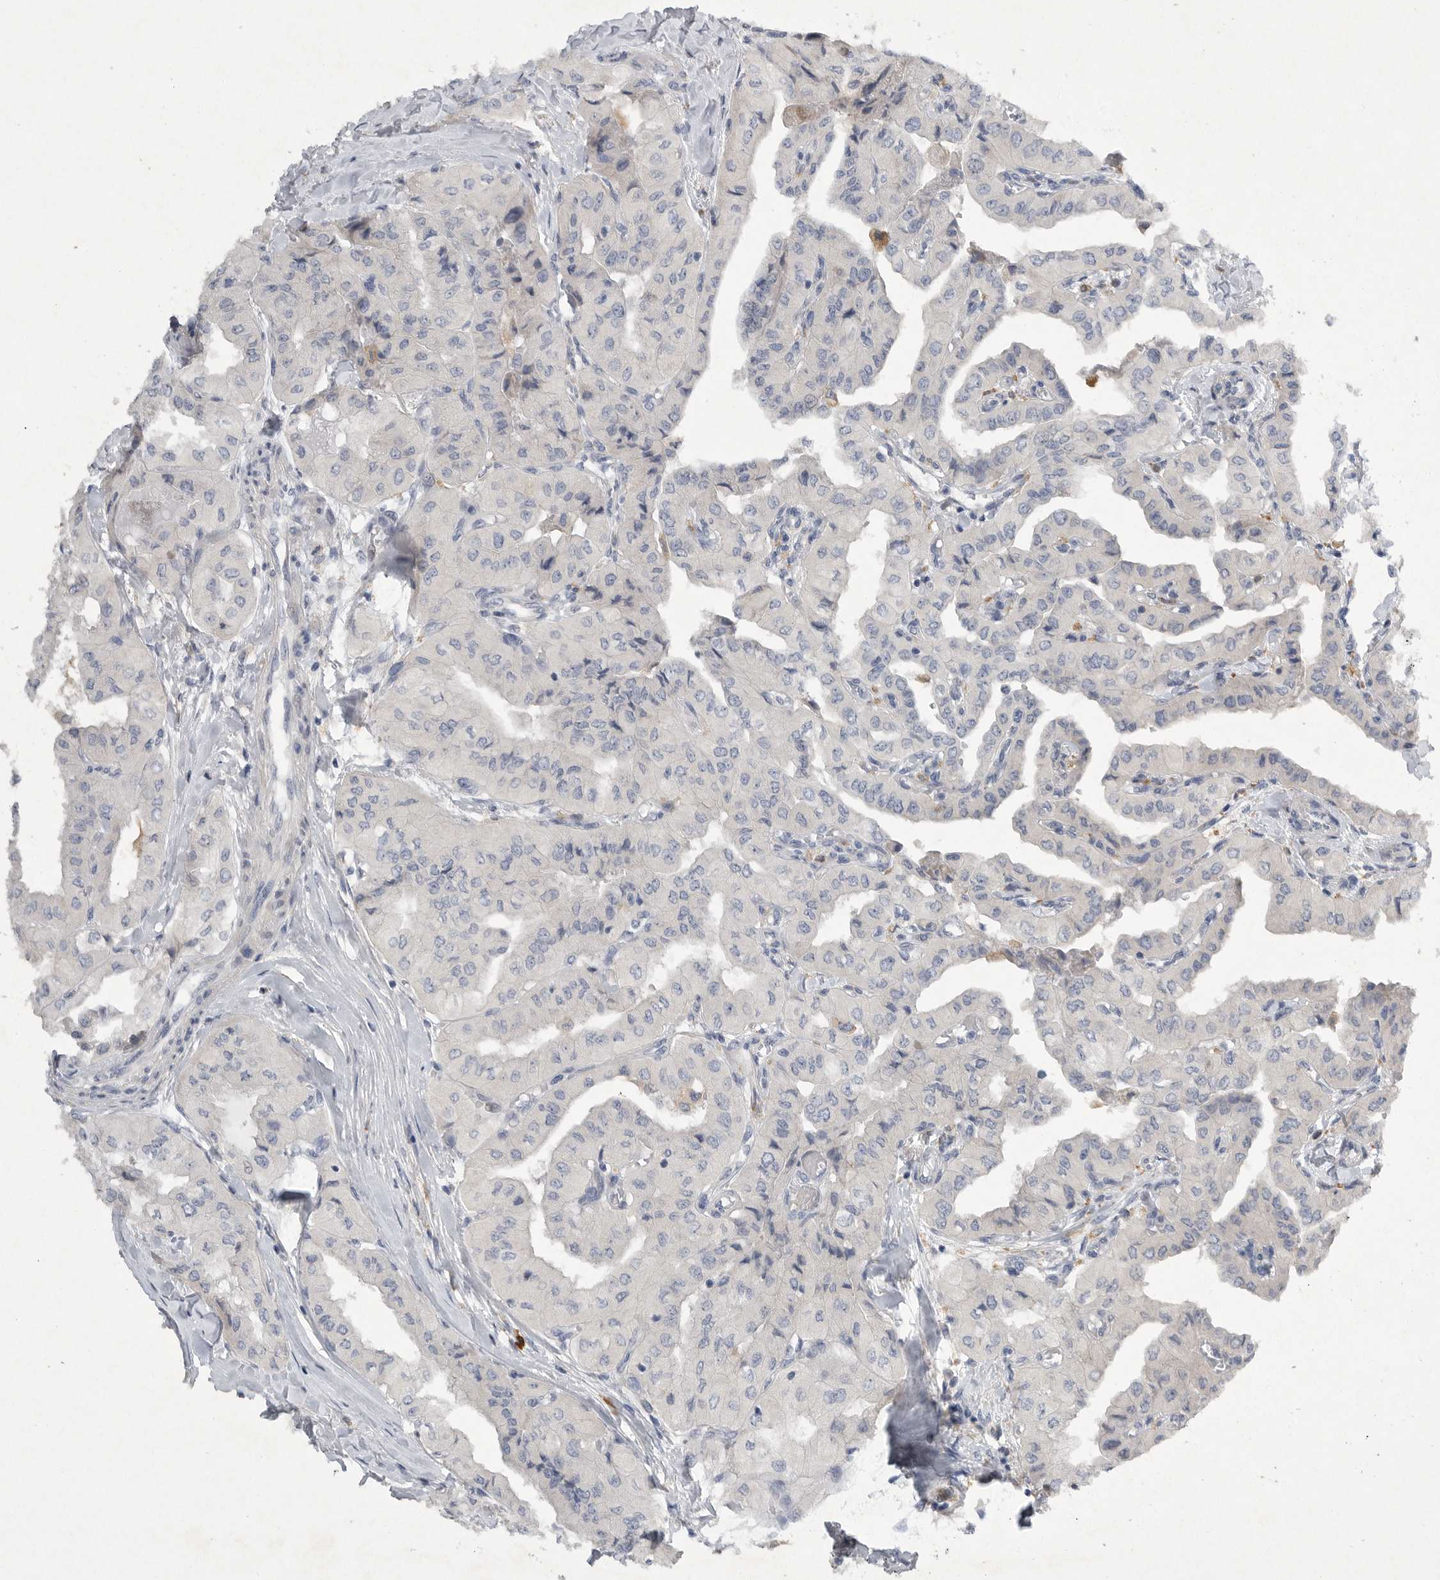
{"staining": {"intensity": "negative", "quantity": "none", "location": "none"}, "tissue": "thyroid cancer", "cell_type": "Tumor cells", "image_type": "cancer", "snomed": [{"axis": "morphology", "description": "Papillary adenocarcinoma, NOS"}, {"axis": "topography", "description": "Thyroid gland"}], "caption": "Tumor cells are negative for brown protein staining in thyroid cancer.", "gene": "EDEM3", "patient": {"sex": "female", "age": 59}}